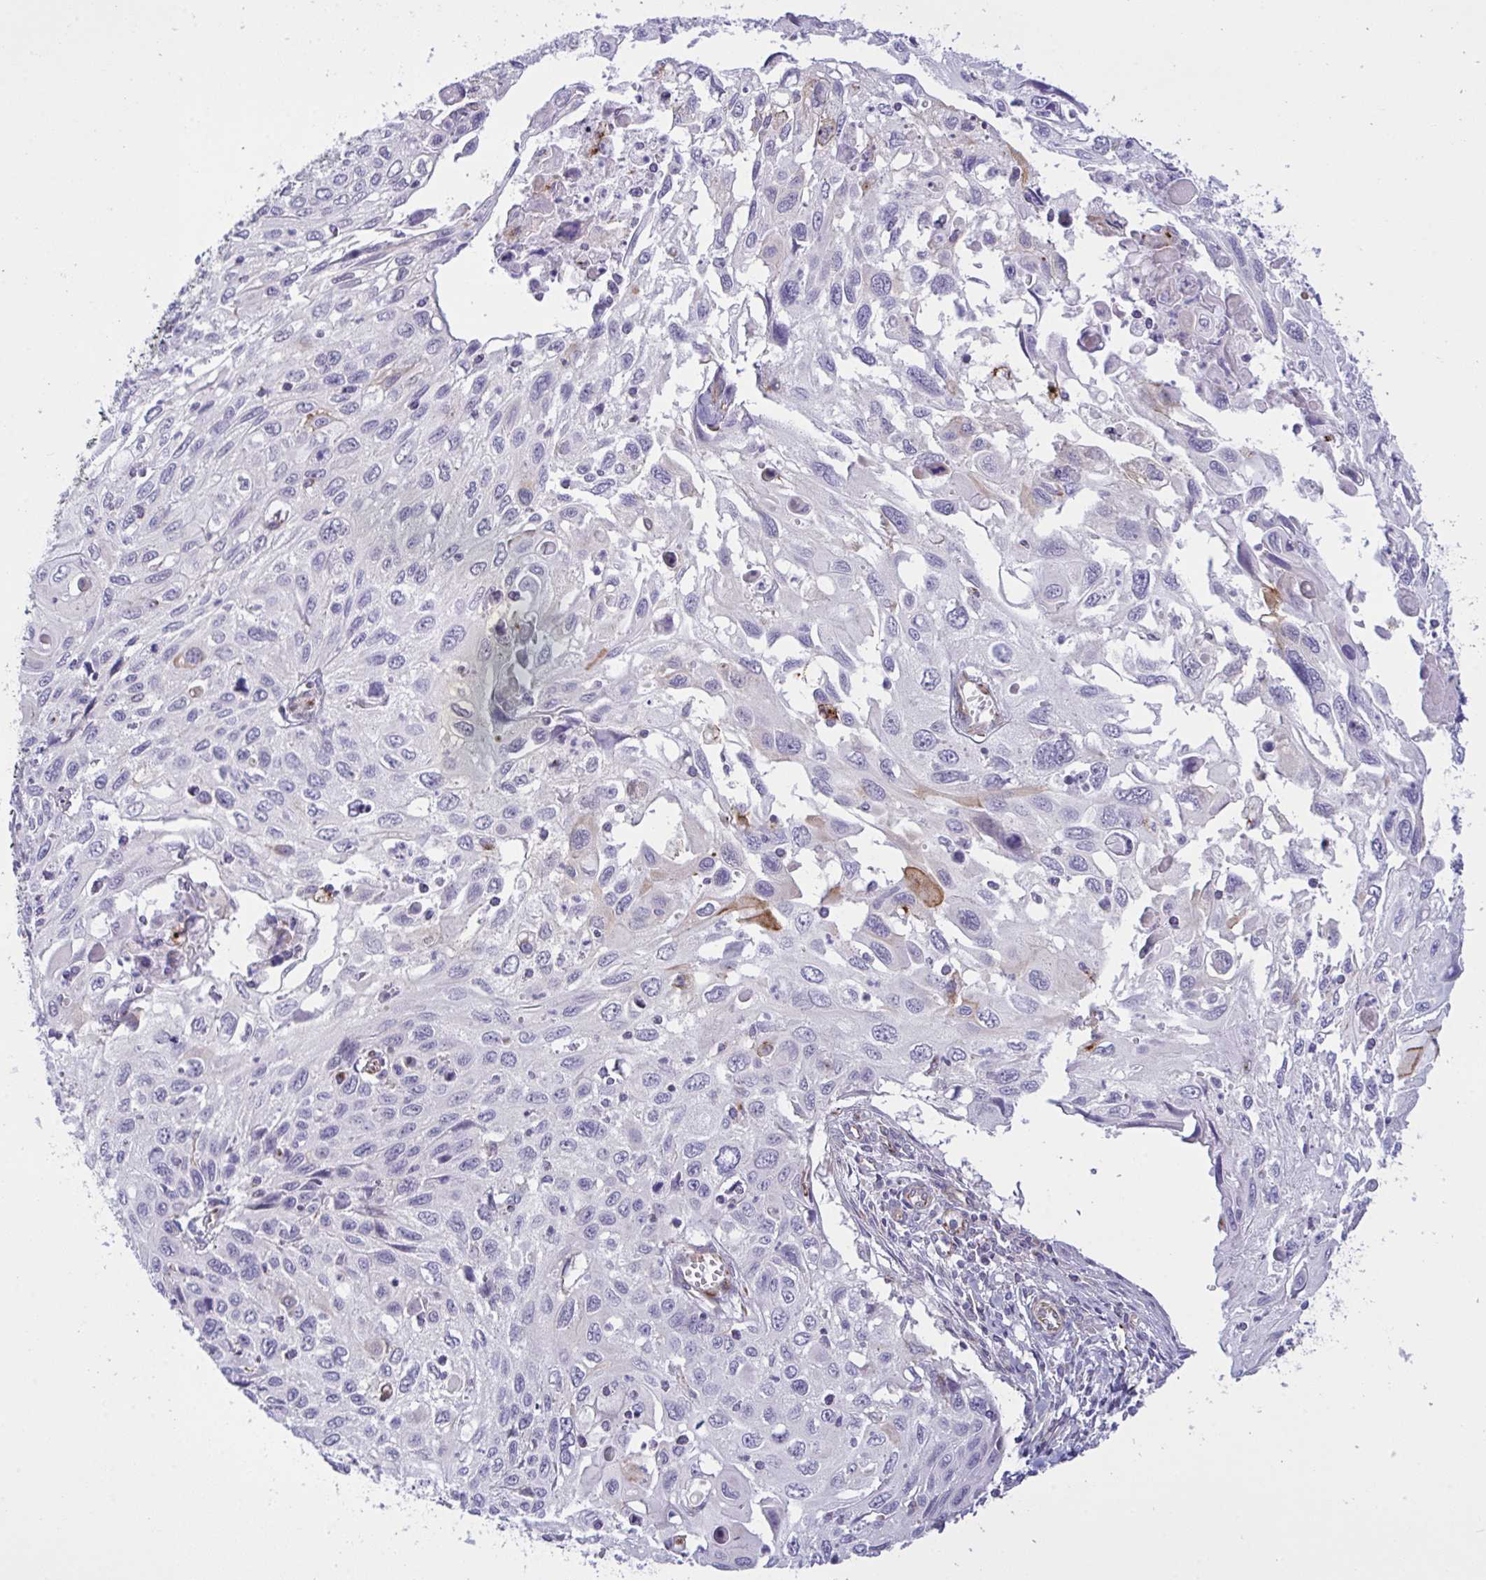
{"staining": {"intensity": "negative", "quantity": "none", "location": "none"}, "tissue": "cervical cancer", "cell_type": "Tumor cells", "image_type": "cancer", "snomed": [{"axis": "morphology", "description": "Squamous cell carcinoma, NOS"}, {"axis": "topography", "description": "Cervix"}], "caption": "There is no significant staining in tumor cells of cervical squamous cell carcinoma.", "gene": "DCBLD1", "patient": {"sex": "female", "age": 70}}